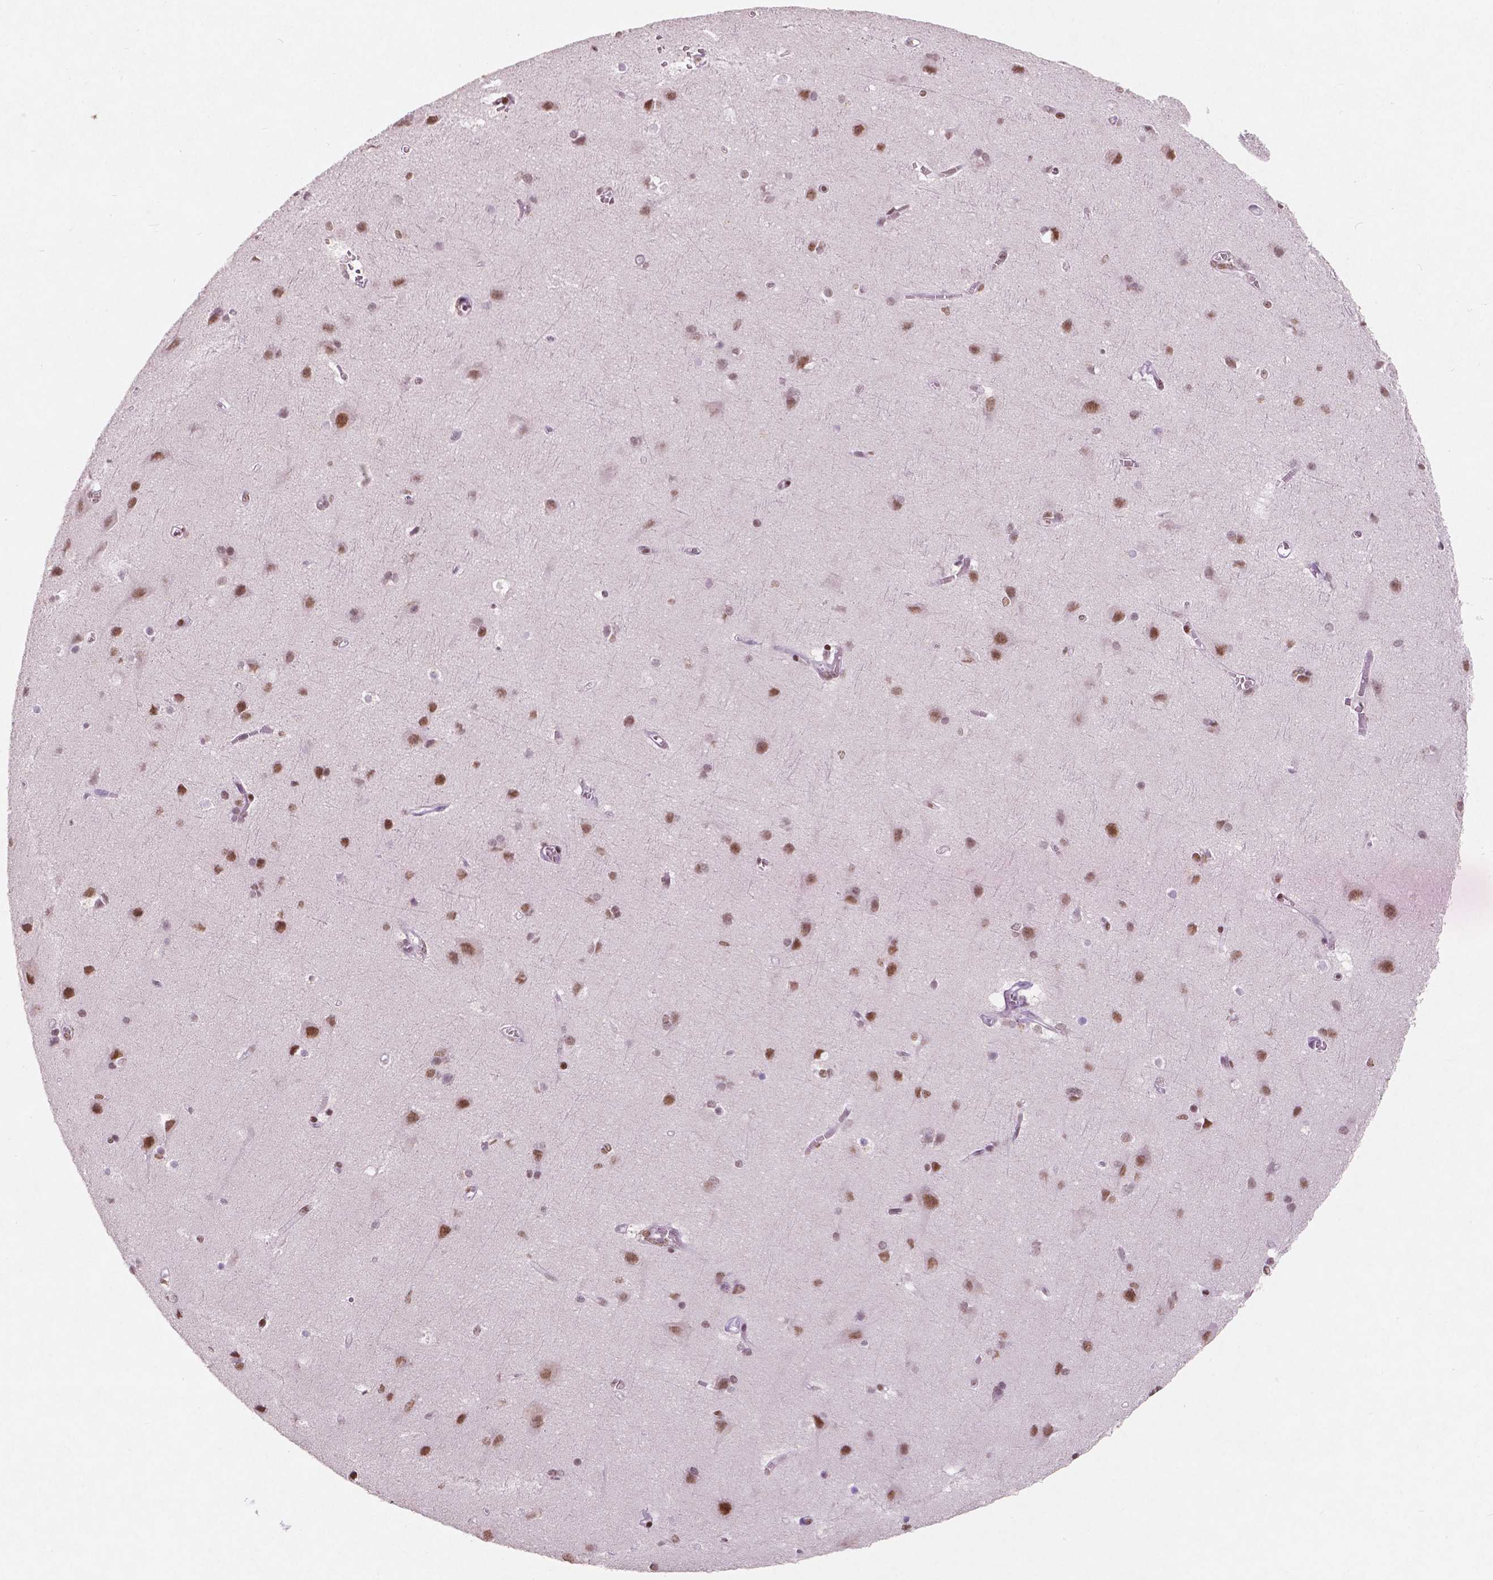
{"staining": {"intensity": "negative", "quantity": "none", "location": "none"}, "tissue": "cerebral cortex", "cell_type": "Endothelial cells", "image_type": "normal", "snomed": [{"axis": "morphology", "description": "Normal tissue, NOS"}, {"axis": "topography", "description": "Cerebral cortex"}], "caption": "High magnification brightfield microscopy of unremarkable cerebral cortex stained with DAB (3,3'-diaminobenzidine) (brown) and counterstained with hematoxylin (blue): endothelial cells show no significant positivity.", "gene": "BRD4", "patient": {"sex": "male", "age": 37}}